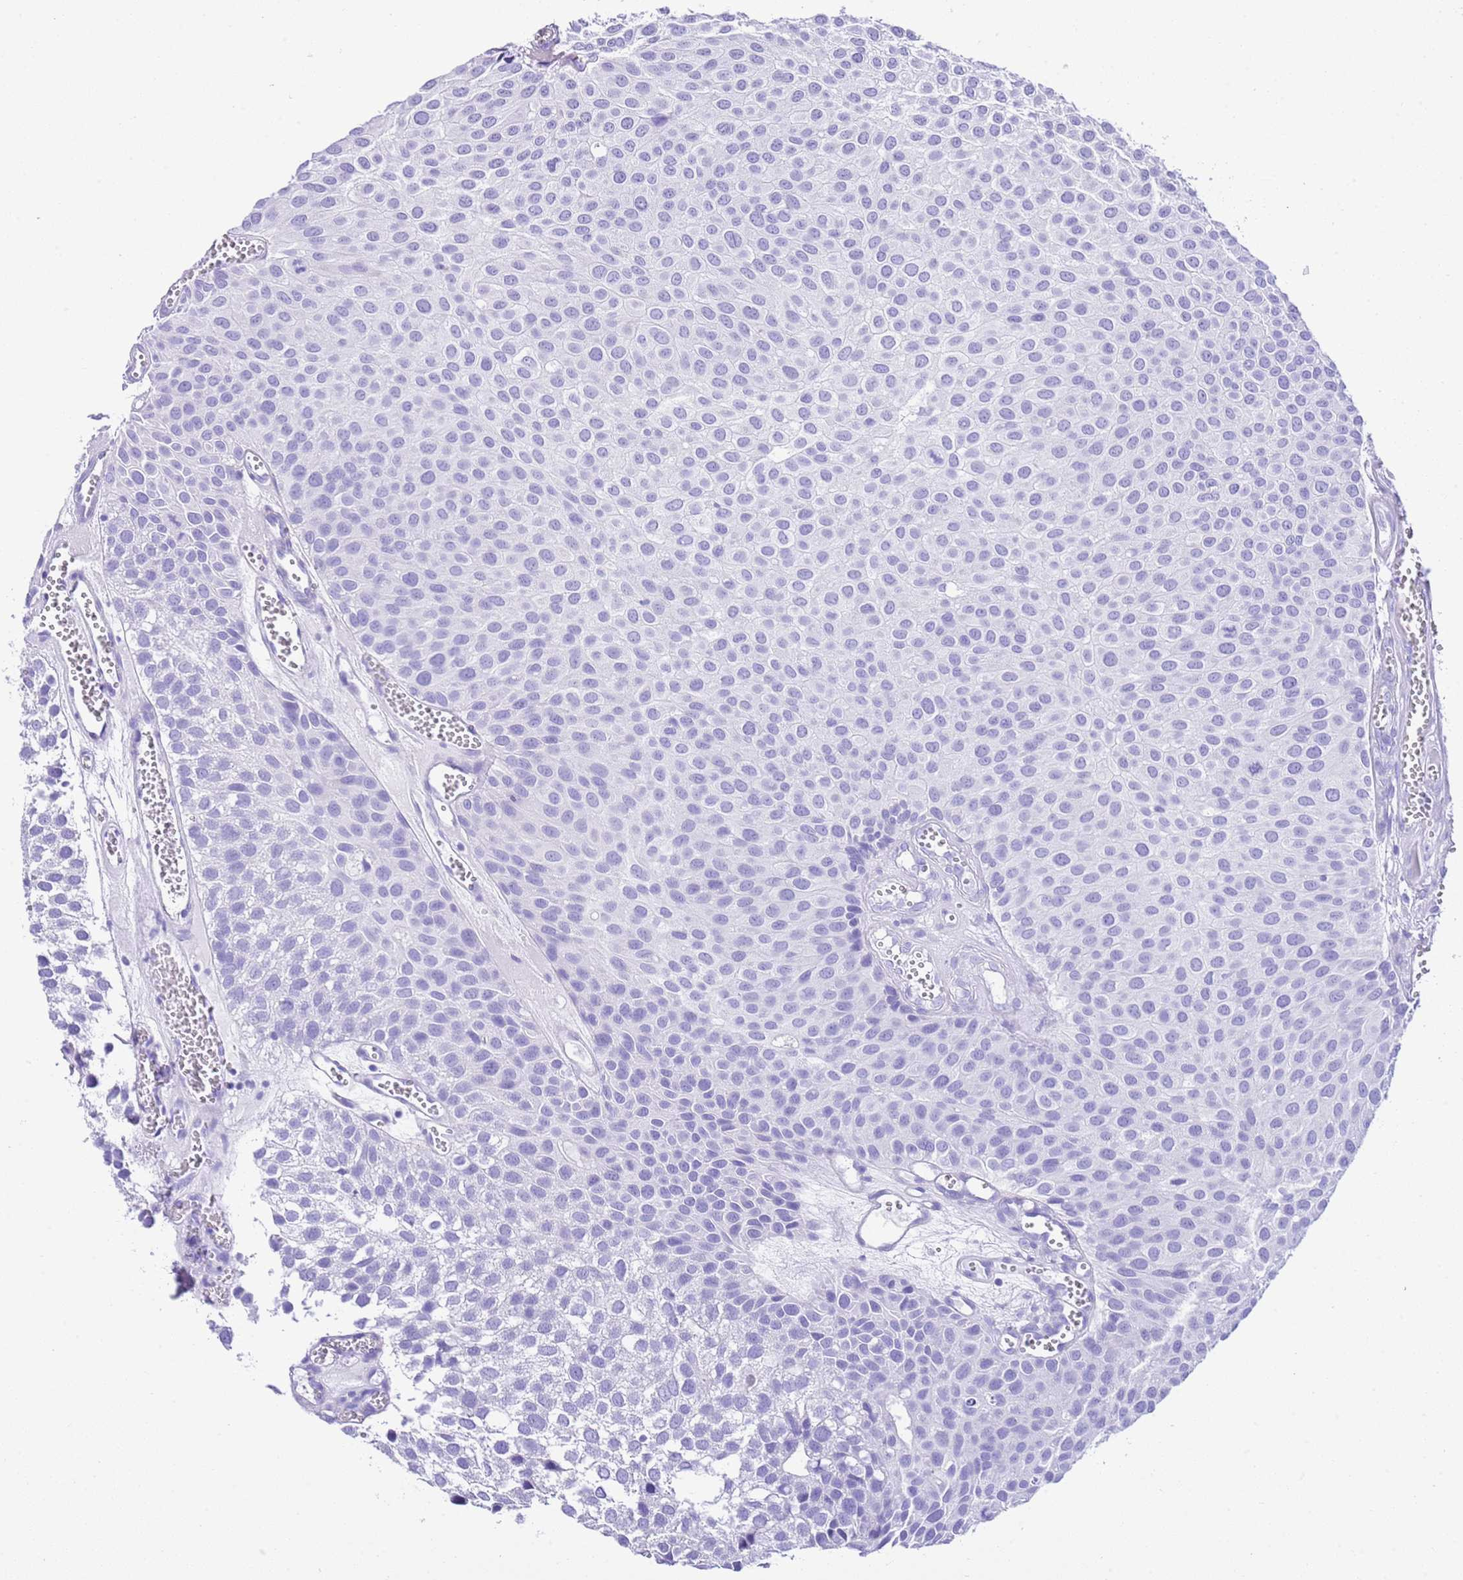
{"staining": {"intensity": "negative", "quantity": "none", "location": "none"}, "tissue": "urothelial cancer", "cell_type": "Tumor cells", "image_type": "cancer", "snomed": [{"axis": "morphology", "description": "Urothelial carcinoma, Low grade"}, {"axis": "topography", "description": "Urinary bladder"}], "caption": "IHC micrograph of neoplastic tissue: human urothelial carcinoma (low-grade) stained with DAB (3,3'-diaminobenzidine) displays no significant protein staining in tumor cells. (IHC, brightfield microscopy, high magnification).", "gene": "KCNC1", "patient": {"sex": "male", "age": 88}}